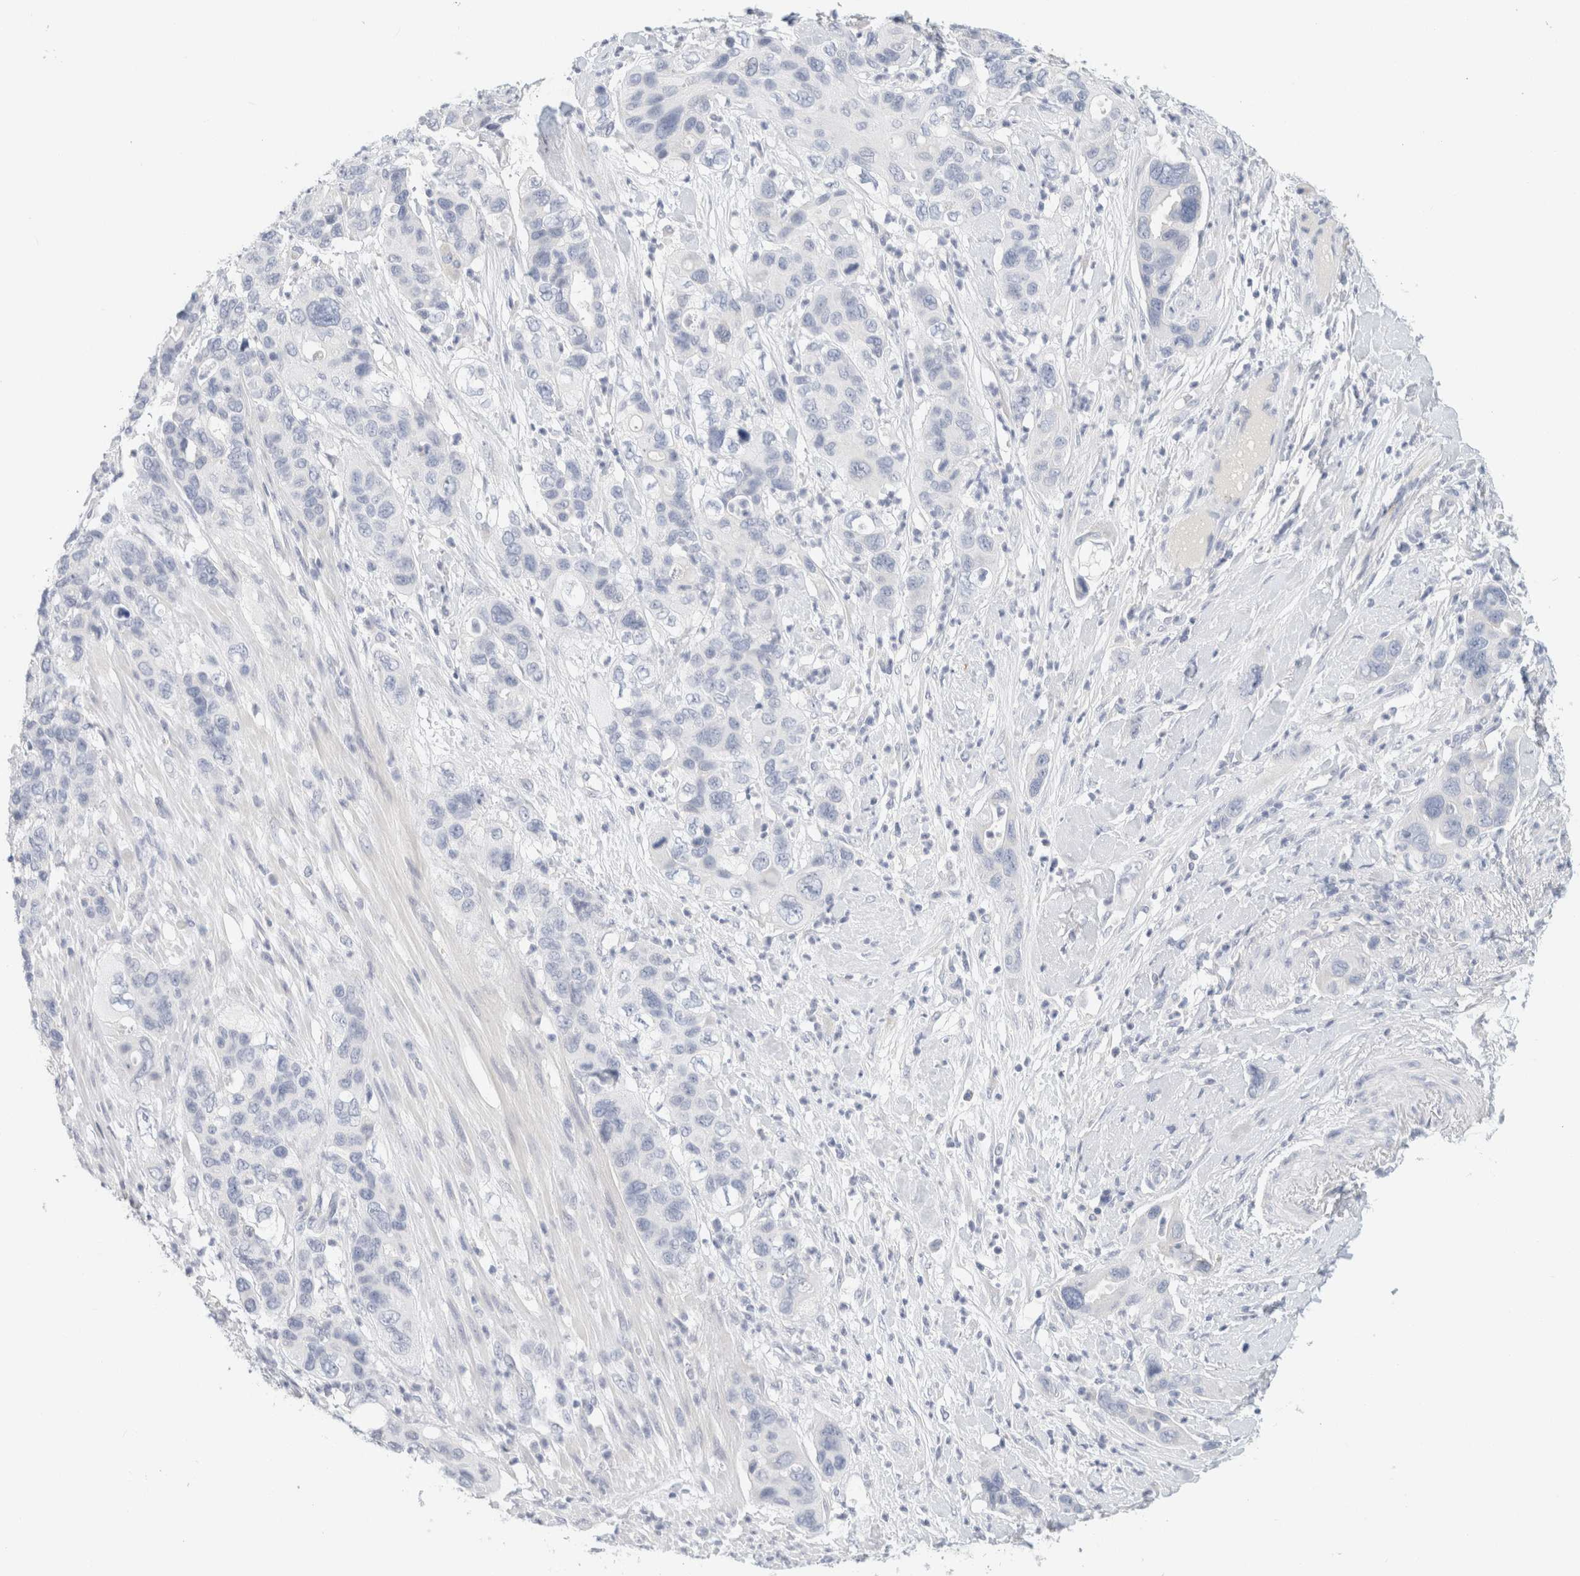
{"staining": {"intensity": "negative", "quantity": "none", "location": "none"}, "tissue": "pancreatic cancer", "cell_type": "Tumor cells", "image_type": "cancer", "snomed": [{"axis": "morphology", "description": "Adenocarcinoma, NOS"}, {"axis": "topography", "description": "Pancreas"}], "caption": "A high-resolution photomicrograph shows immunohistochemistry (IHC) staining of pancreatic cancer (adenocarcinoma), which shows no significant staining in tumor cells.", "gene": "NEFM", "patient": {"sex": "female", "age": 71}}